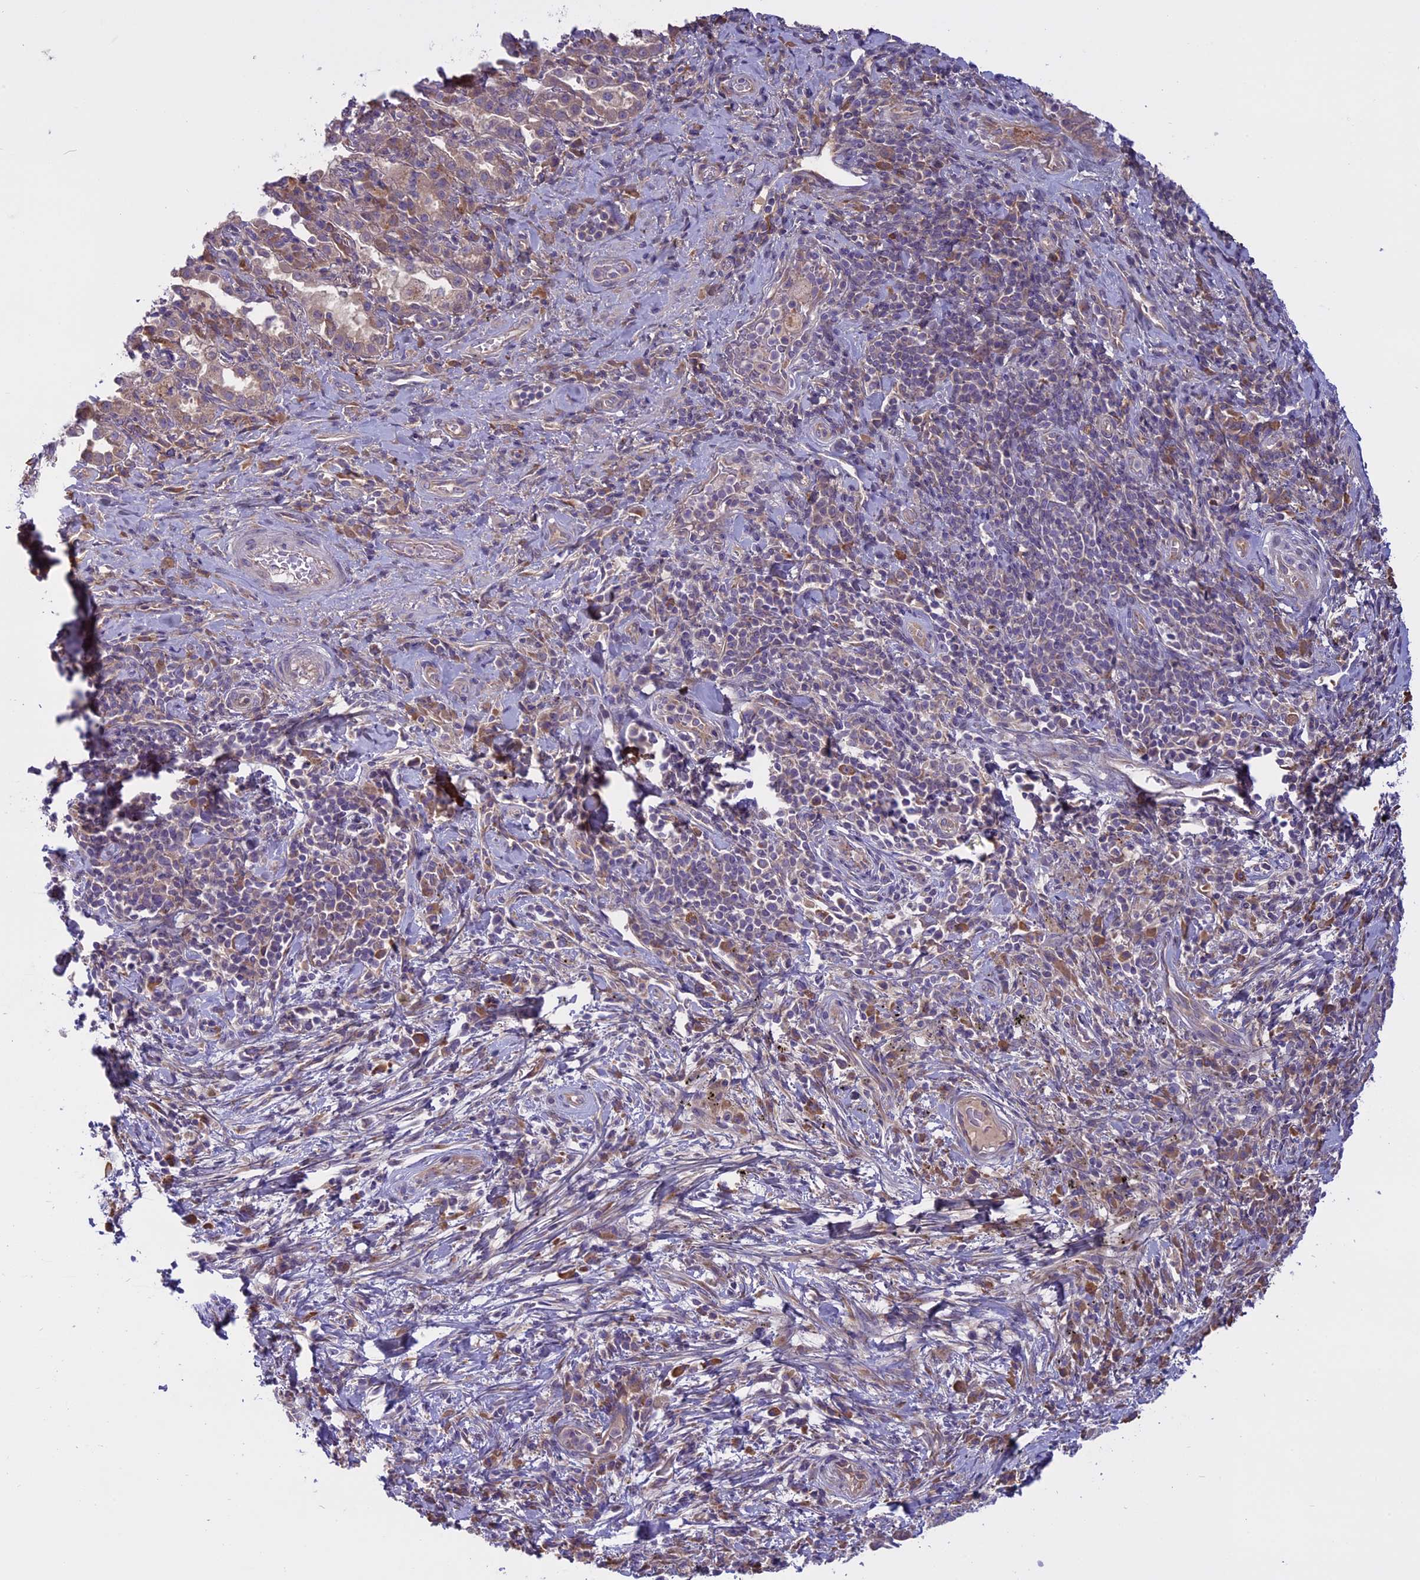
{"staining": {"intensity": "negative", "quantity": "none", "location": "none"}, "tissue": "adipose tissue", "cell_type": "Adipocytes", "image_type": "normal", "snomed": [{"axis": "morphology", "description": "Normal tissue, NOS"}, {"axis": "morphology", "description": "Squamous cell carcinoma, NOS"}, {"axis": "topography", "description": "Bronchus"}, {"axis": "topography", "description": "Lung"}], "caption": "IHC micrograph of benign adipose tissue stained for a protein (brown), which exhibits no staining in adipocytes.", "gene": "DCTN5", "patient": {"sex": "male", "age": 64}}